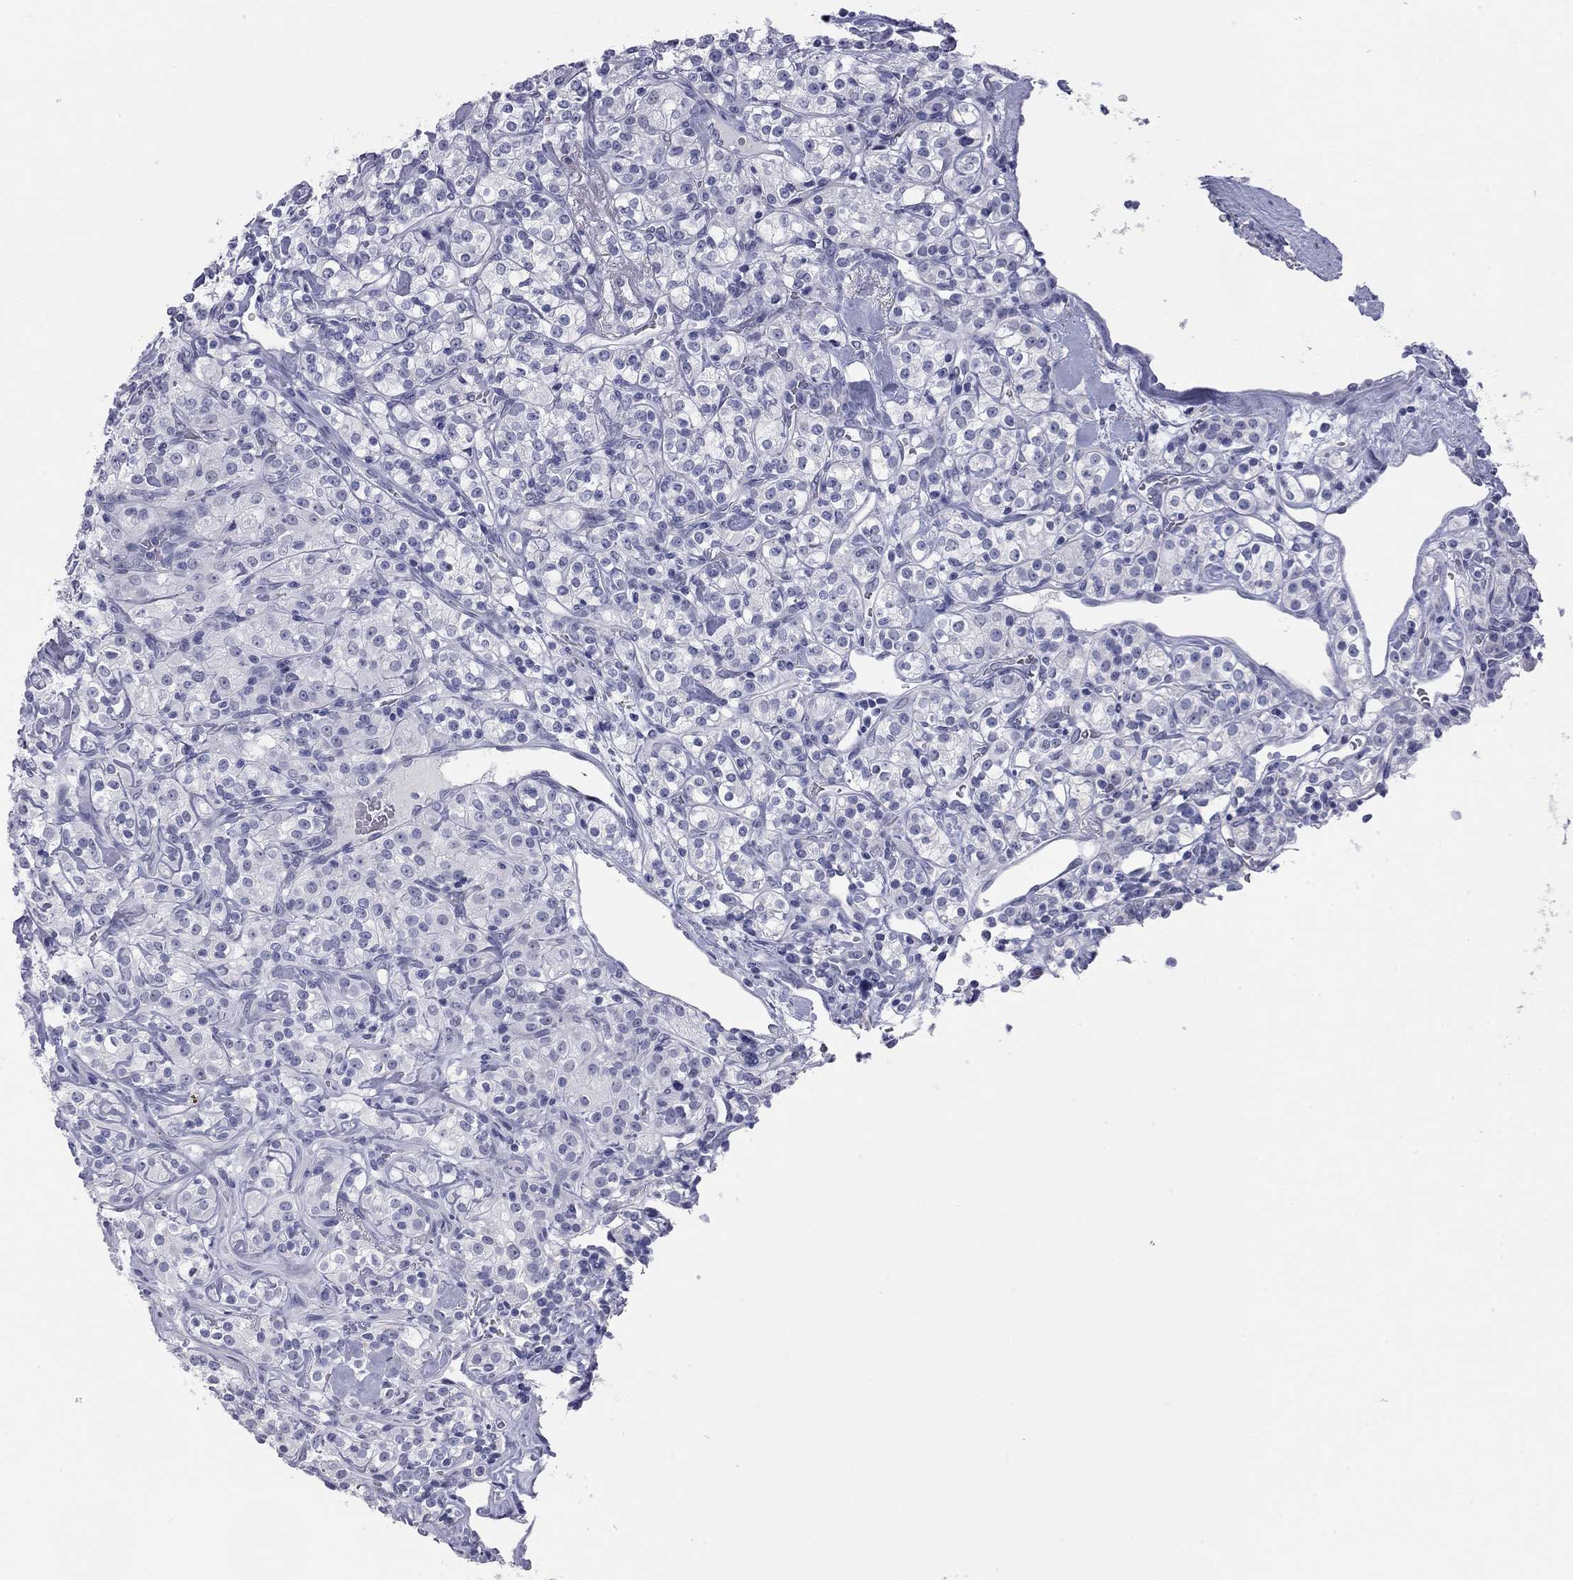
{"staining": {"intensity": "negative", "quantity": "none", "location": "none"}, "tissue": "renal cancer", "cell_type": "Tumor cells", "image_type": "cancer", "snomed": [{"axis": "morphology", "description": "Adenocarcinoma, NOS"}, {"axis": "topography", "description": "Kidney"}], "caption": "IHC photomicrograph of human renal adenocarcinoma stained for a protein (brown), which demonstrates no expression in tumor cells.", "gene": "AK8", "patient": {"sex": "male", "age": 77}}